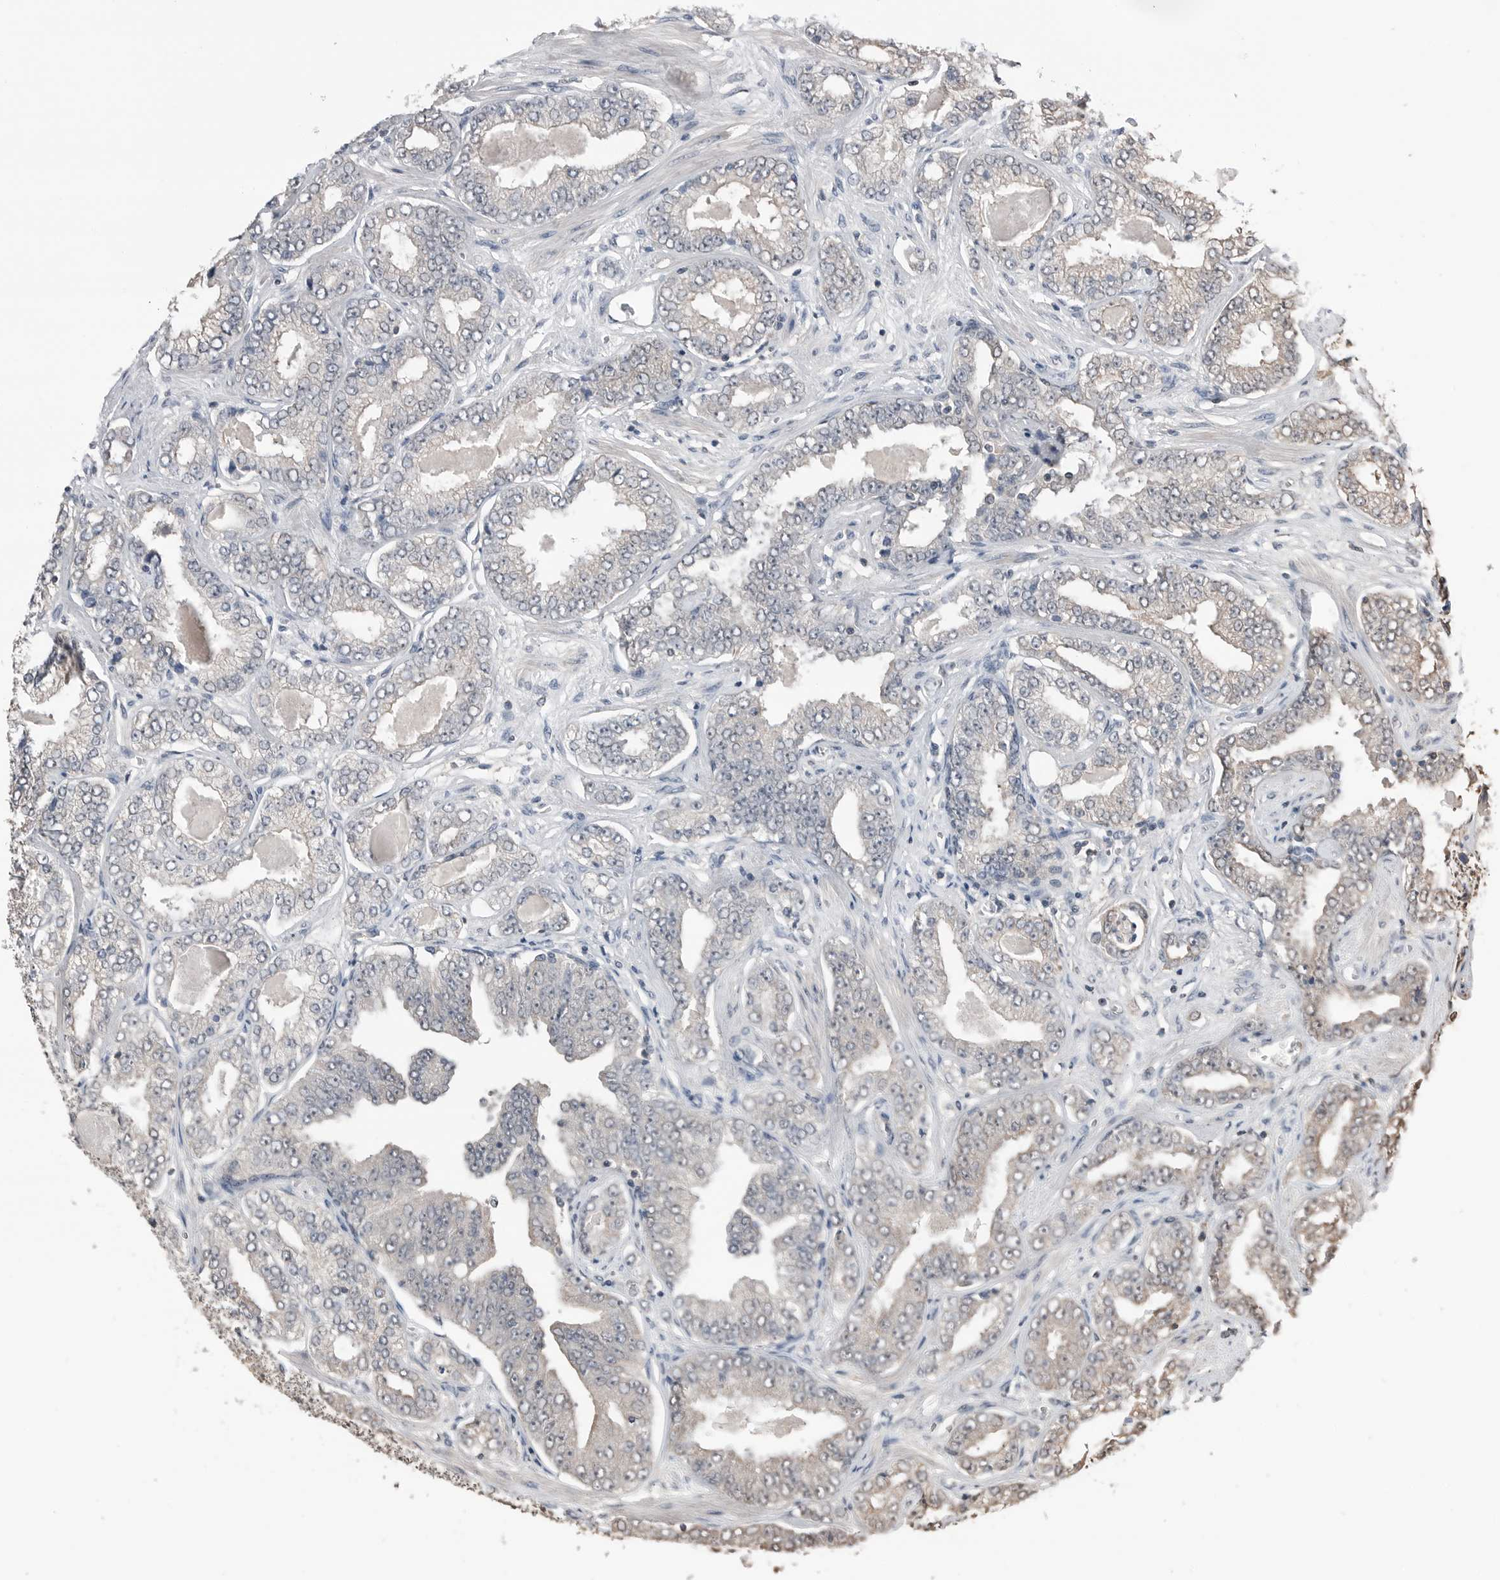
{"staining": {"intensity": "negative", "quantity": "none", "location": "none"}, "tissue": "prostate cancer", "cell_type": "Tumor cells", "image_type": "cancer", "snomed": [{"axis": "morphology", "description": "Adenocarcinoma, High grade"}, {"axis": "topography", "description": "Prostate"}], "caption": "There is no significant expression in tumor cells of prostate adenocarcinoma (high-grade).", "gene": "PEAK1", "patient": {"sex": "male", "age": 71}}